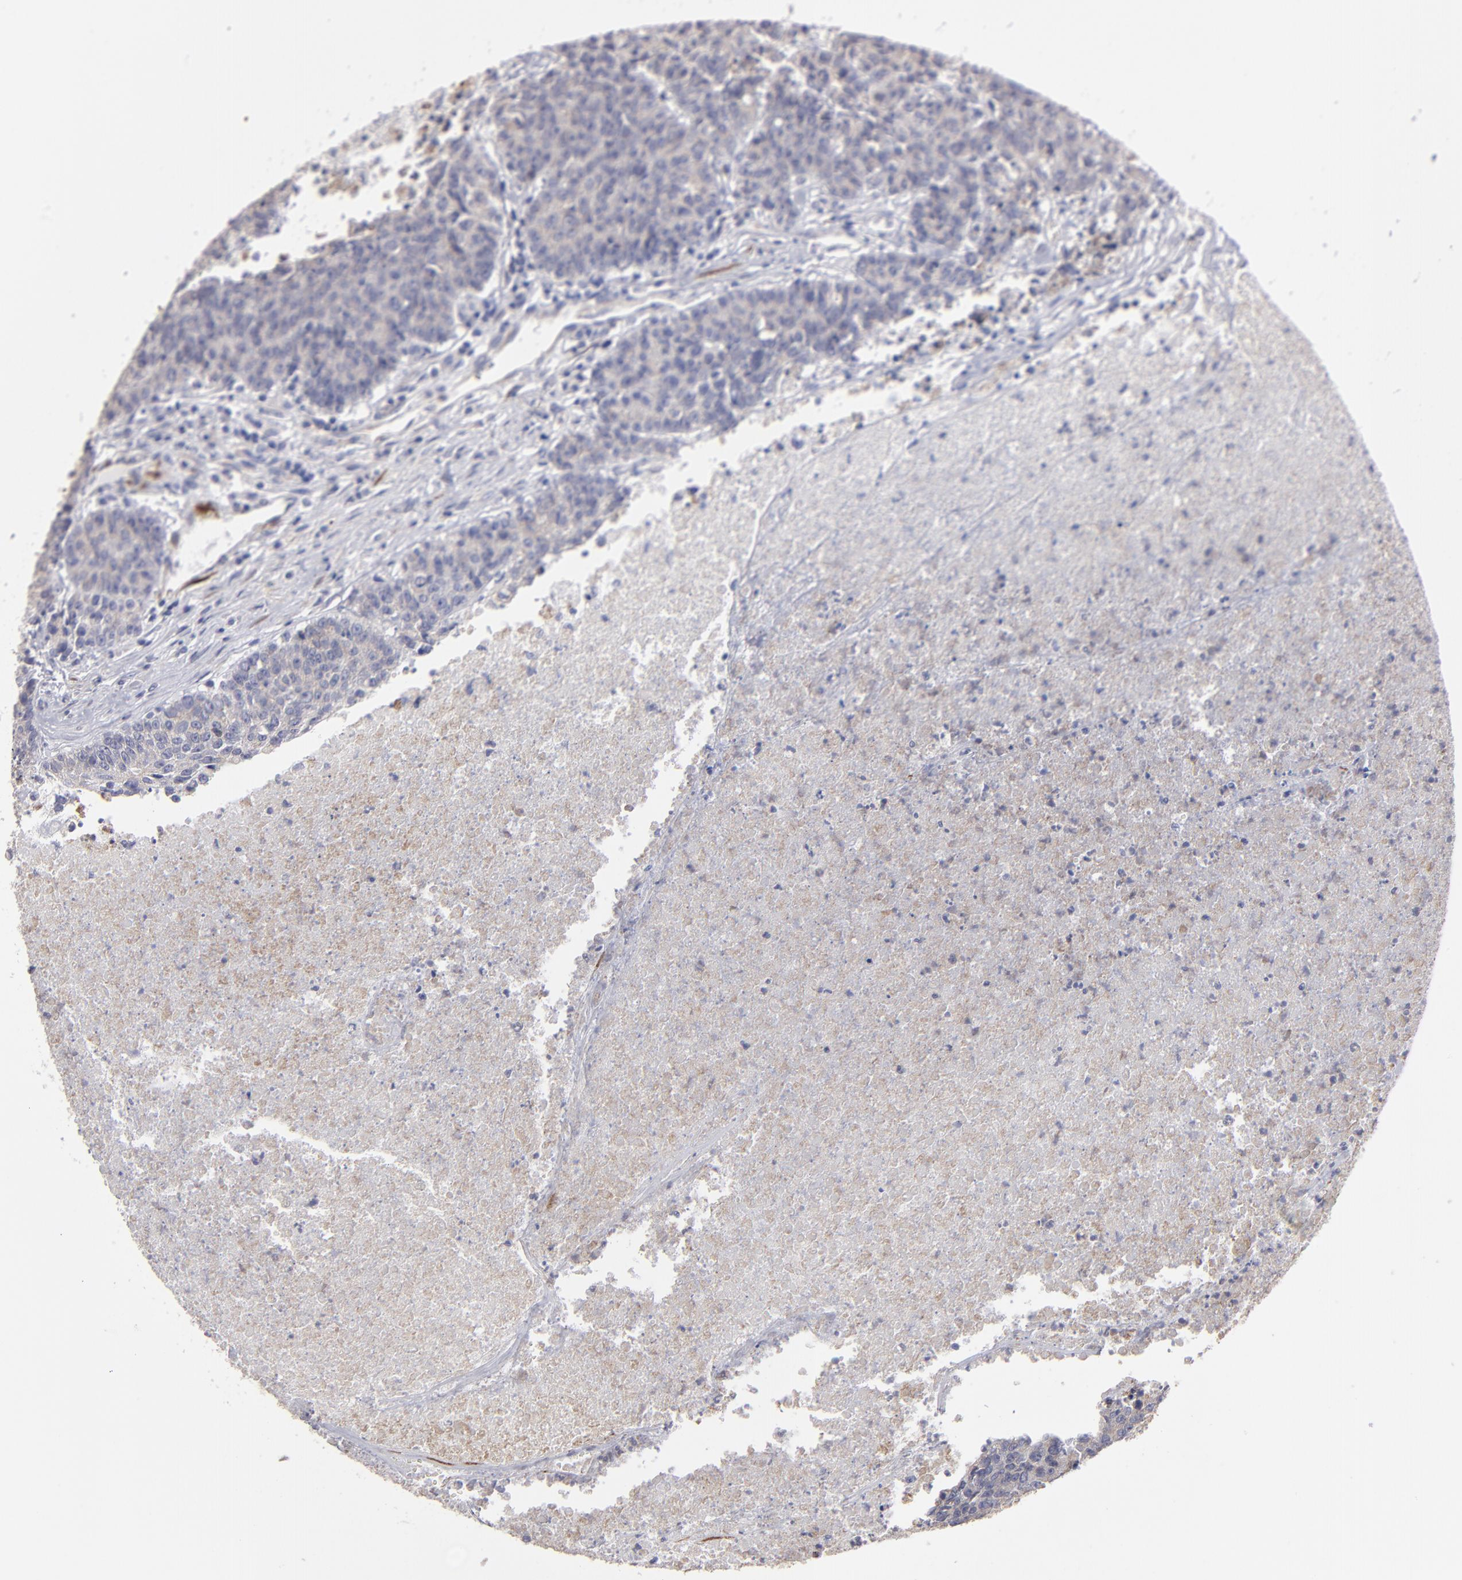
{"staining": {"intensity": "weak", "quantity": ">75%", "location": "cytoplasmic/membranous"}, "tissue": "colorectal cancer", "cell_type": "Tumor cells", "image_type": "cancer", "snomed": [{"axis": "morphology", "description": "Adenocarcinoma, NOS"}, {"axis": "topography", "description": "Colon"}], "caption": "Immunohistochemistry of human colorectal cancer (adenocarcinoma) shows low levels of weak cytoplasmic/membranous positivity in approximately >75% of tumor cells. (DAB (3,3'-diaminobenzidine) IHC with brightfield microscopy, high magnification).", "gene": "SLMAP", "patient": {"sex": "female", "age": 53}}